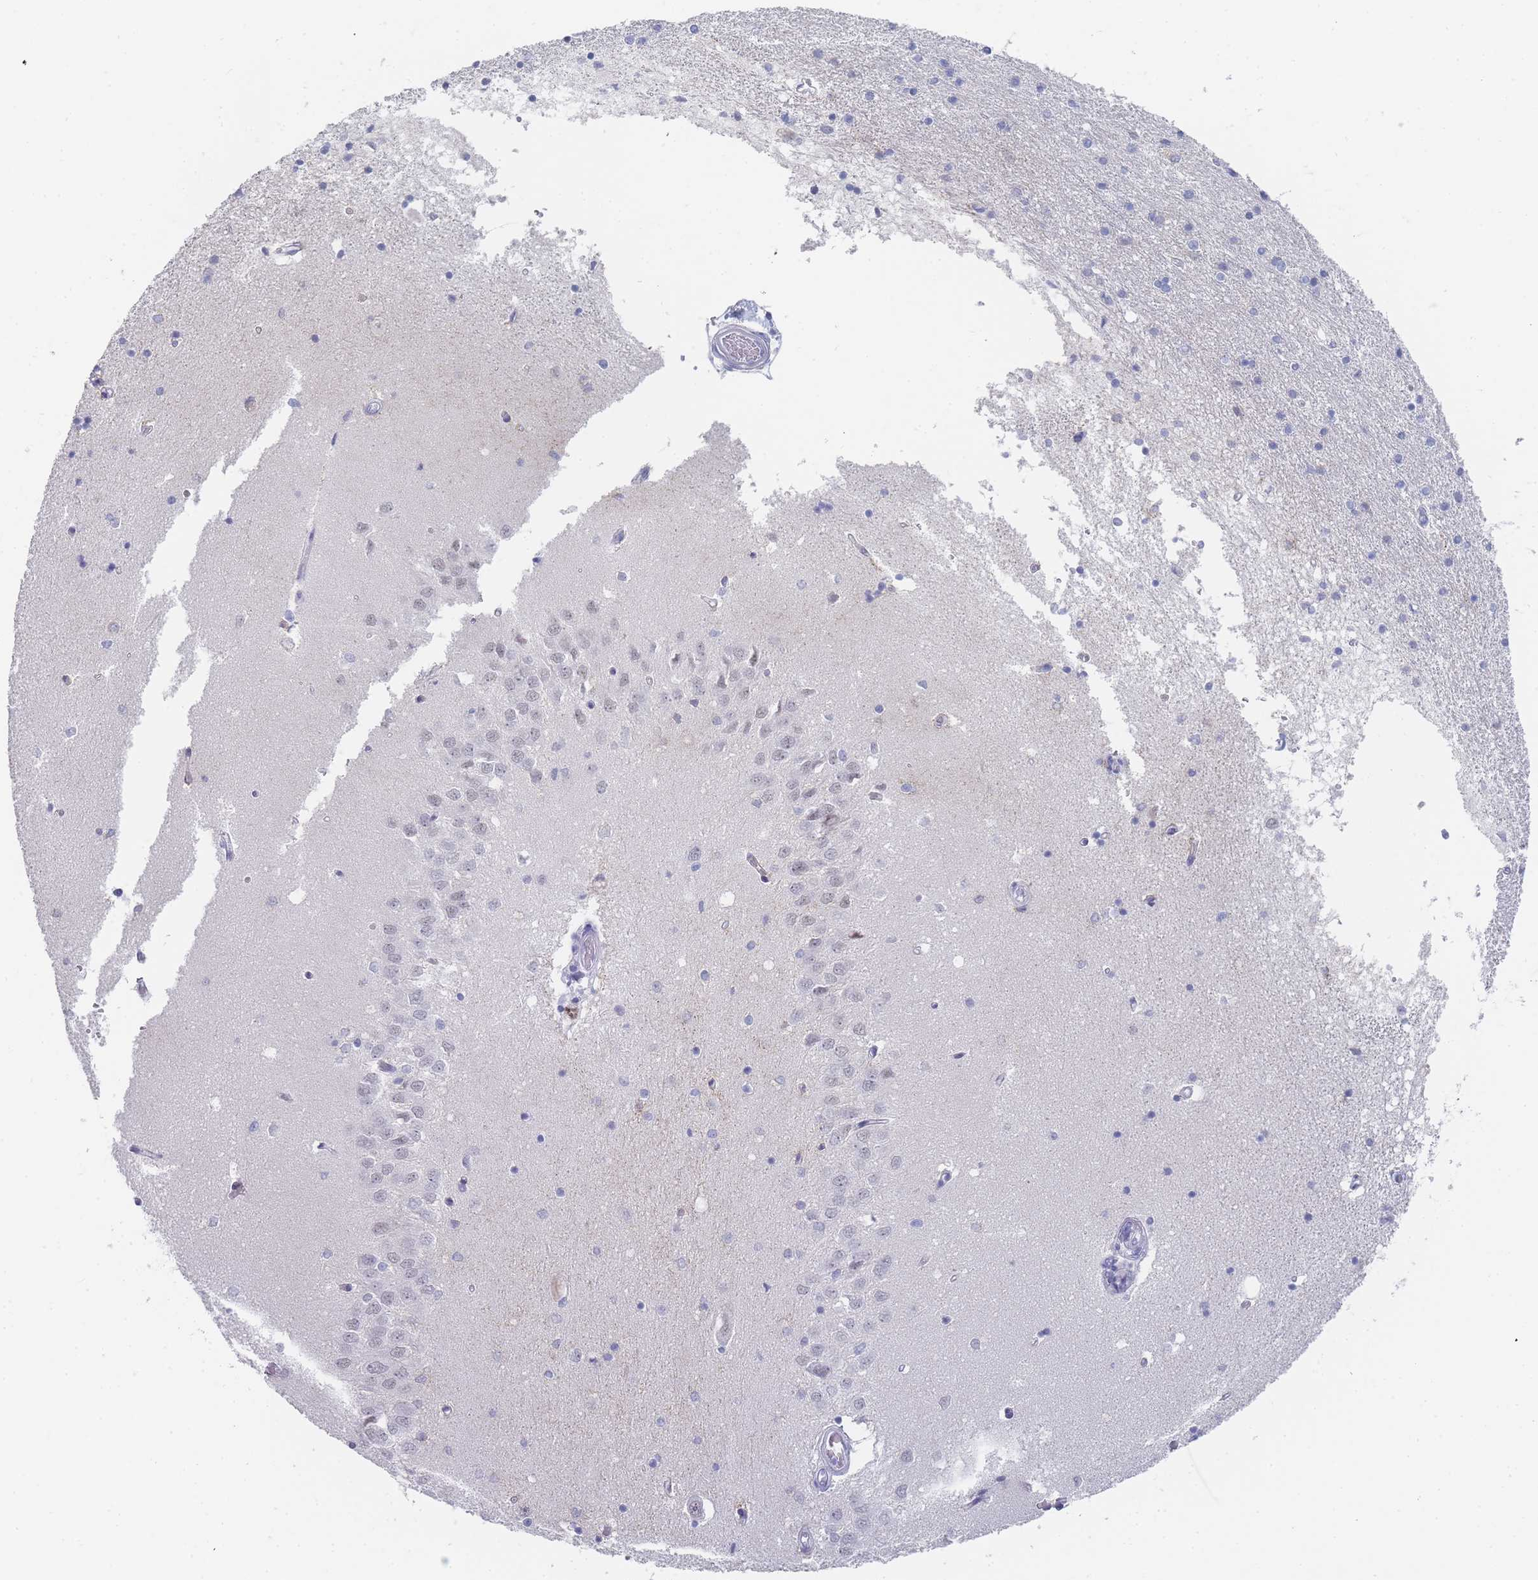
{"staining": {"intensity": "negative", "quantity": "none", "location": "none"}, "tissue": "hippocampus", "cell_type": "Glial cells", "image_type": "normal", "snomed": [{"axis": "morphology", "description": "Normal tissue, NOS"}, {"axis": "topography", "description": "Hippocampus"}], "caption": "Immunohistochemistry of unremarkable human hippocampus reveals no staining in glial cells. (Stains: DAB (3,3'-diaminobenzidine) immunohistochemistry with hematoxylin counter stain, Microscopy: brightfield microscopy at high magnification).", "gene": "IMPG1", "patient": {"sex": "male", "age": 45}}